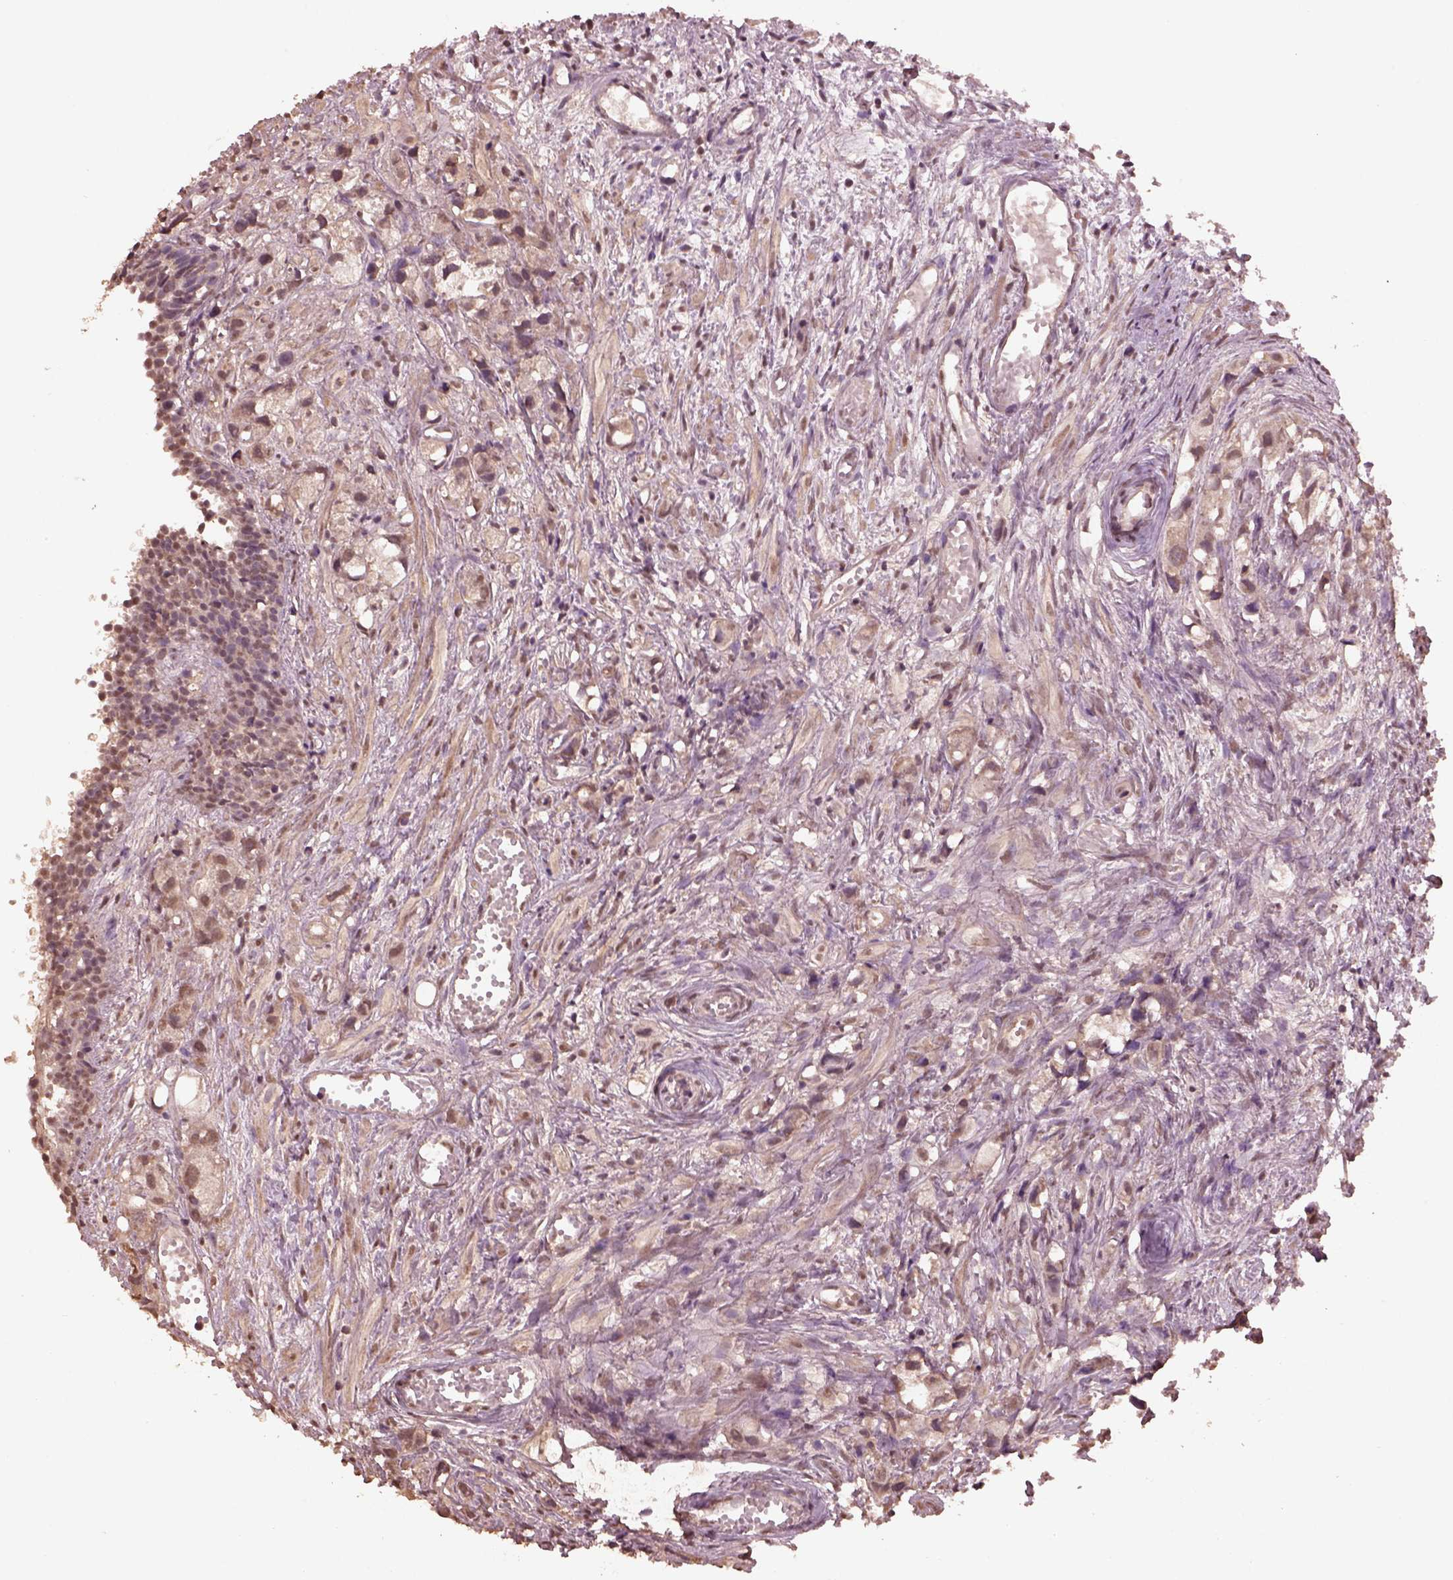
{"staining": {"intensity": "weak", "quantity": "<25%", "location": "nuclear"}, "tissue": "prostate cancer", "cell_type": "Tumor cells", "image_type": "cancer", "snomed": [{"axis": "morphology", "description": "Adenocarcinoma, High grade"}, {"axis": "topography", "description": "Prostate"}], "caption": "IHC micrograph of human prostate high-grade adenocarcinoma stained for a protein (brown), which exhibits no positivity in tumor cells. (DAB immunohistochemistry (IHC), high magnification).", "gene": "CPT1C", "patient": {"sex": "male", "age": 75}}